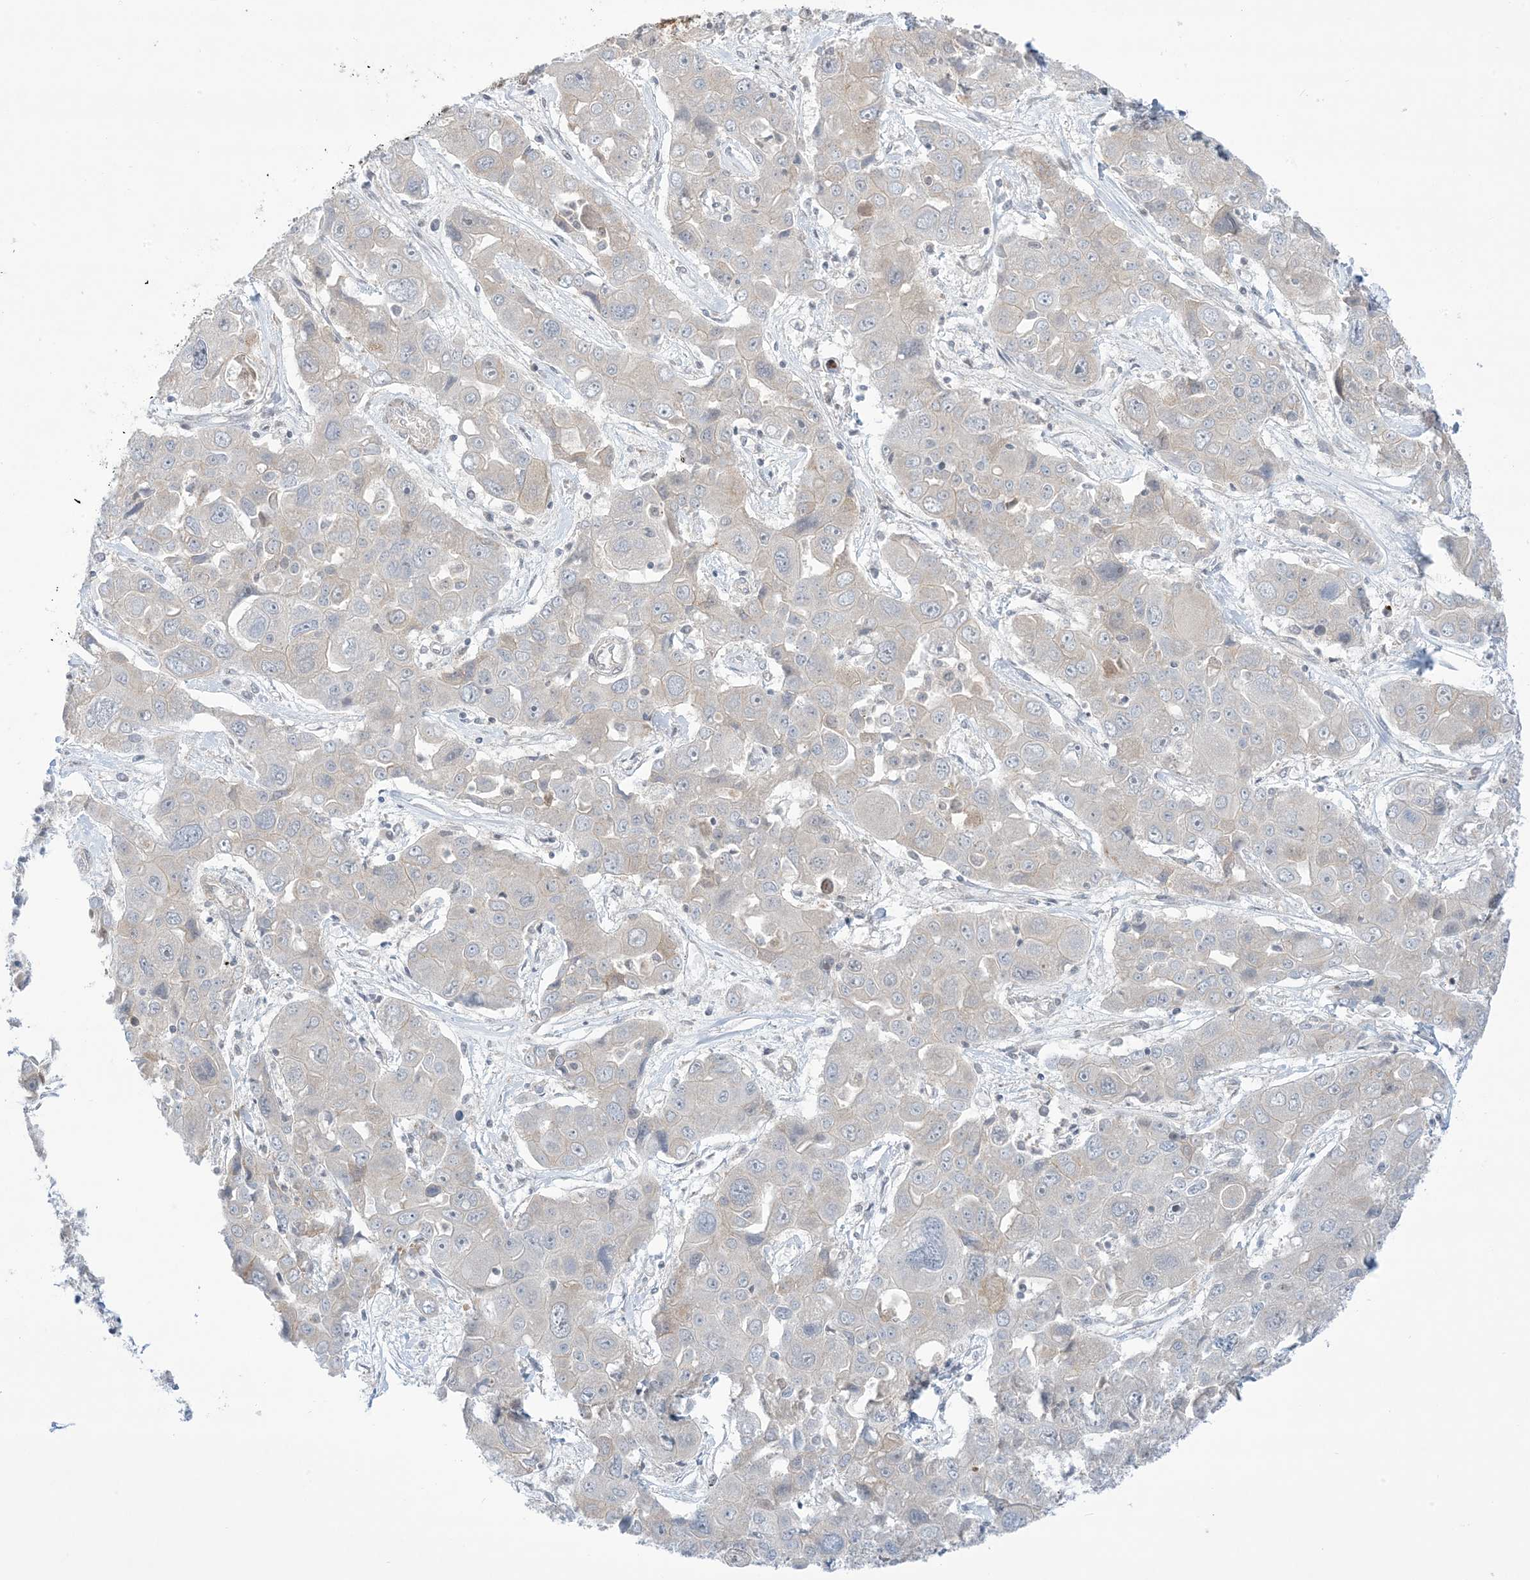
{"staining": {"intensity": "negative", "quantity": "none", "location": "none"}, "tissue": "liver cancer", "cell_type": "Tumor cells", "image_type": "cancer", "snomed": [{"axis": "morphology", "description": "Cholangiocarcinoma"}, {"axis": "topography", "description": "Liver"}], "caption": "Protein analysis of liver cholangiocarcinoma exhibits no significant positivity in tumor cells.", "gene": "TFPT", "patient": {"sex": "male", "age": 67}}